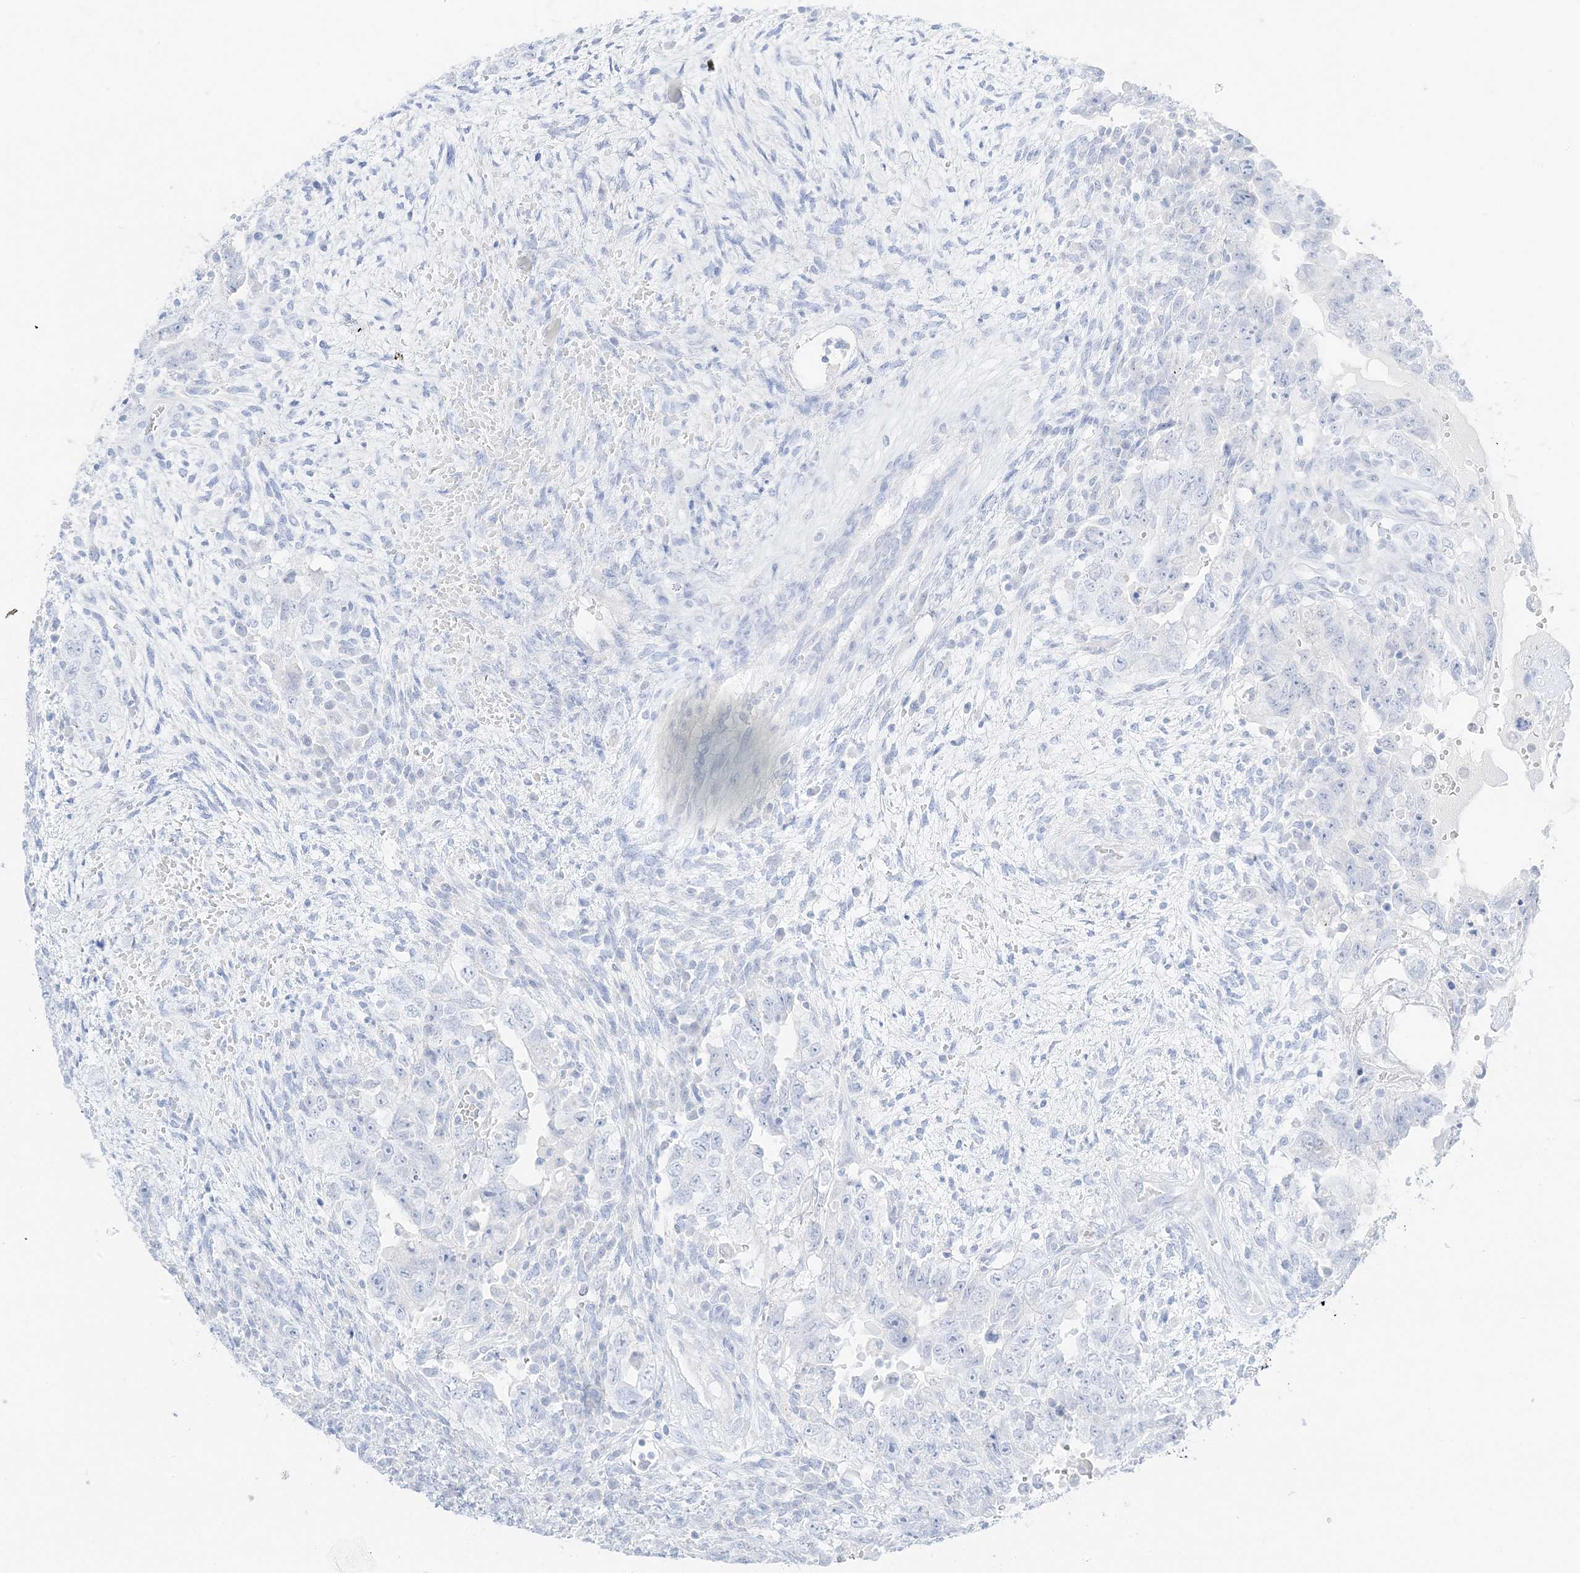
{"staining": {"intensity": "negative", "quantity": "none", "location": "none"}, "tissue": "testis cancer", "cell_type": "Tumor cells", "image_type": "cancer", "snomed": [{"axis": "morphology", "description": "Carcinoma, Embryonal, NOS"}, {"axis": "topography", "description": "Testis"}], "caption": "Embryonal carcinoma (testis) was stained to show a protein in brown. There is no significant expression in tumor cells.", "gene": "SLC22A13", "patient": {"sex": "male", "age": 26}}